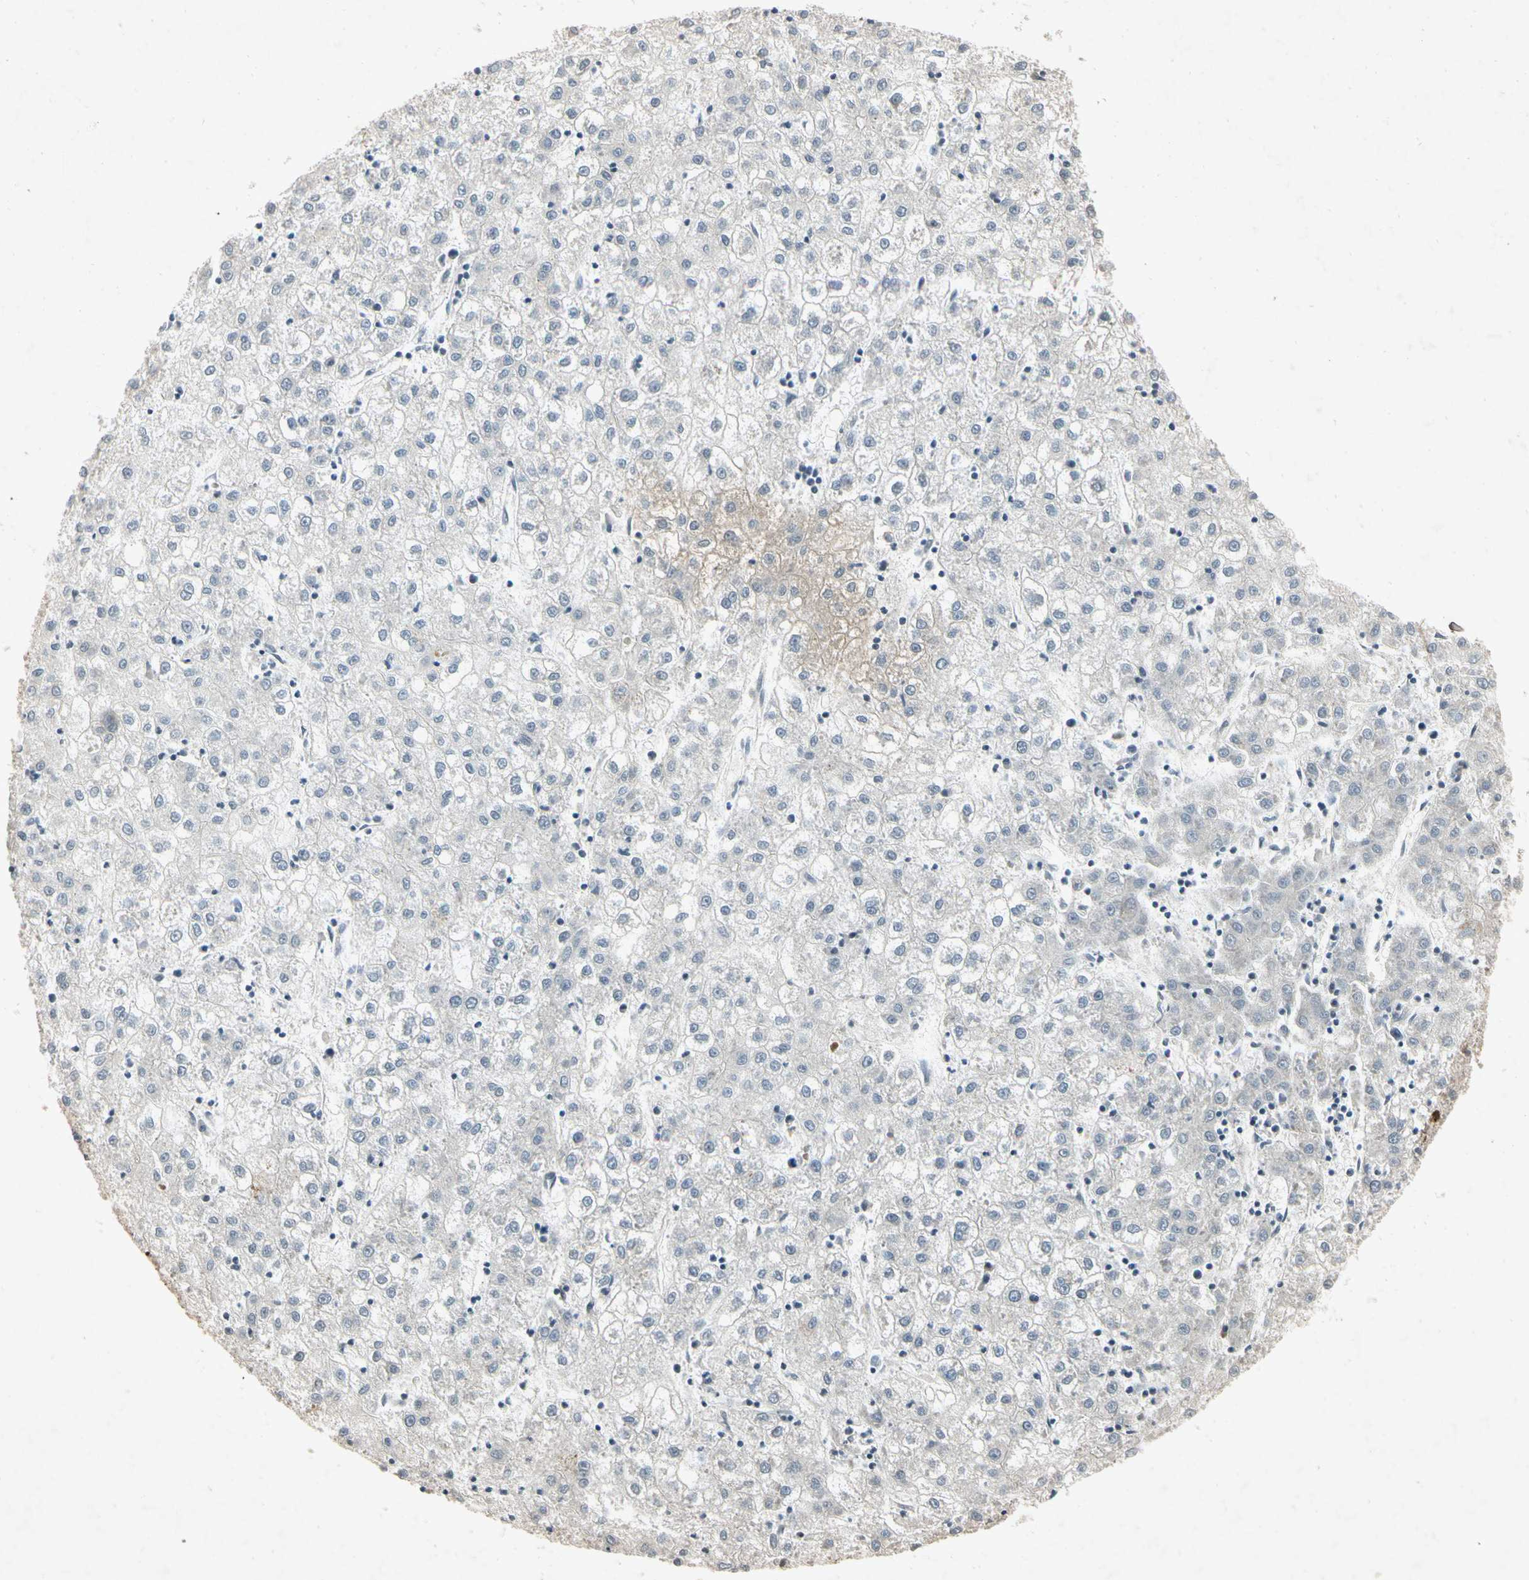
{"staining": {"intensity": "negative", "quantity": "none", "location": "none"}, "tissue": "liver cancer", "cell_type": "Tumor cells", "image_type": "cancer", "snomed": [{"axis": "morphology", "description": "Carcinoma, Hepatocellular, NOS"}, {"axis": "topography", "description": "Liver"}], "caption": "A micrograph of liver hepatocellular carcinoma stained for a protein displays no brown staining in tumor cells.", "gene": "TEK", "patient": {"sex": "male", "age": 72}}